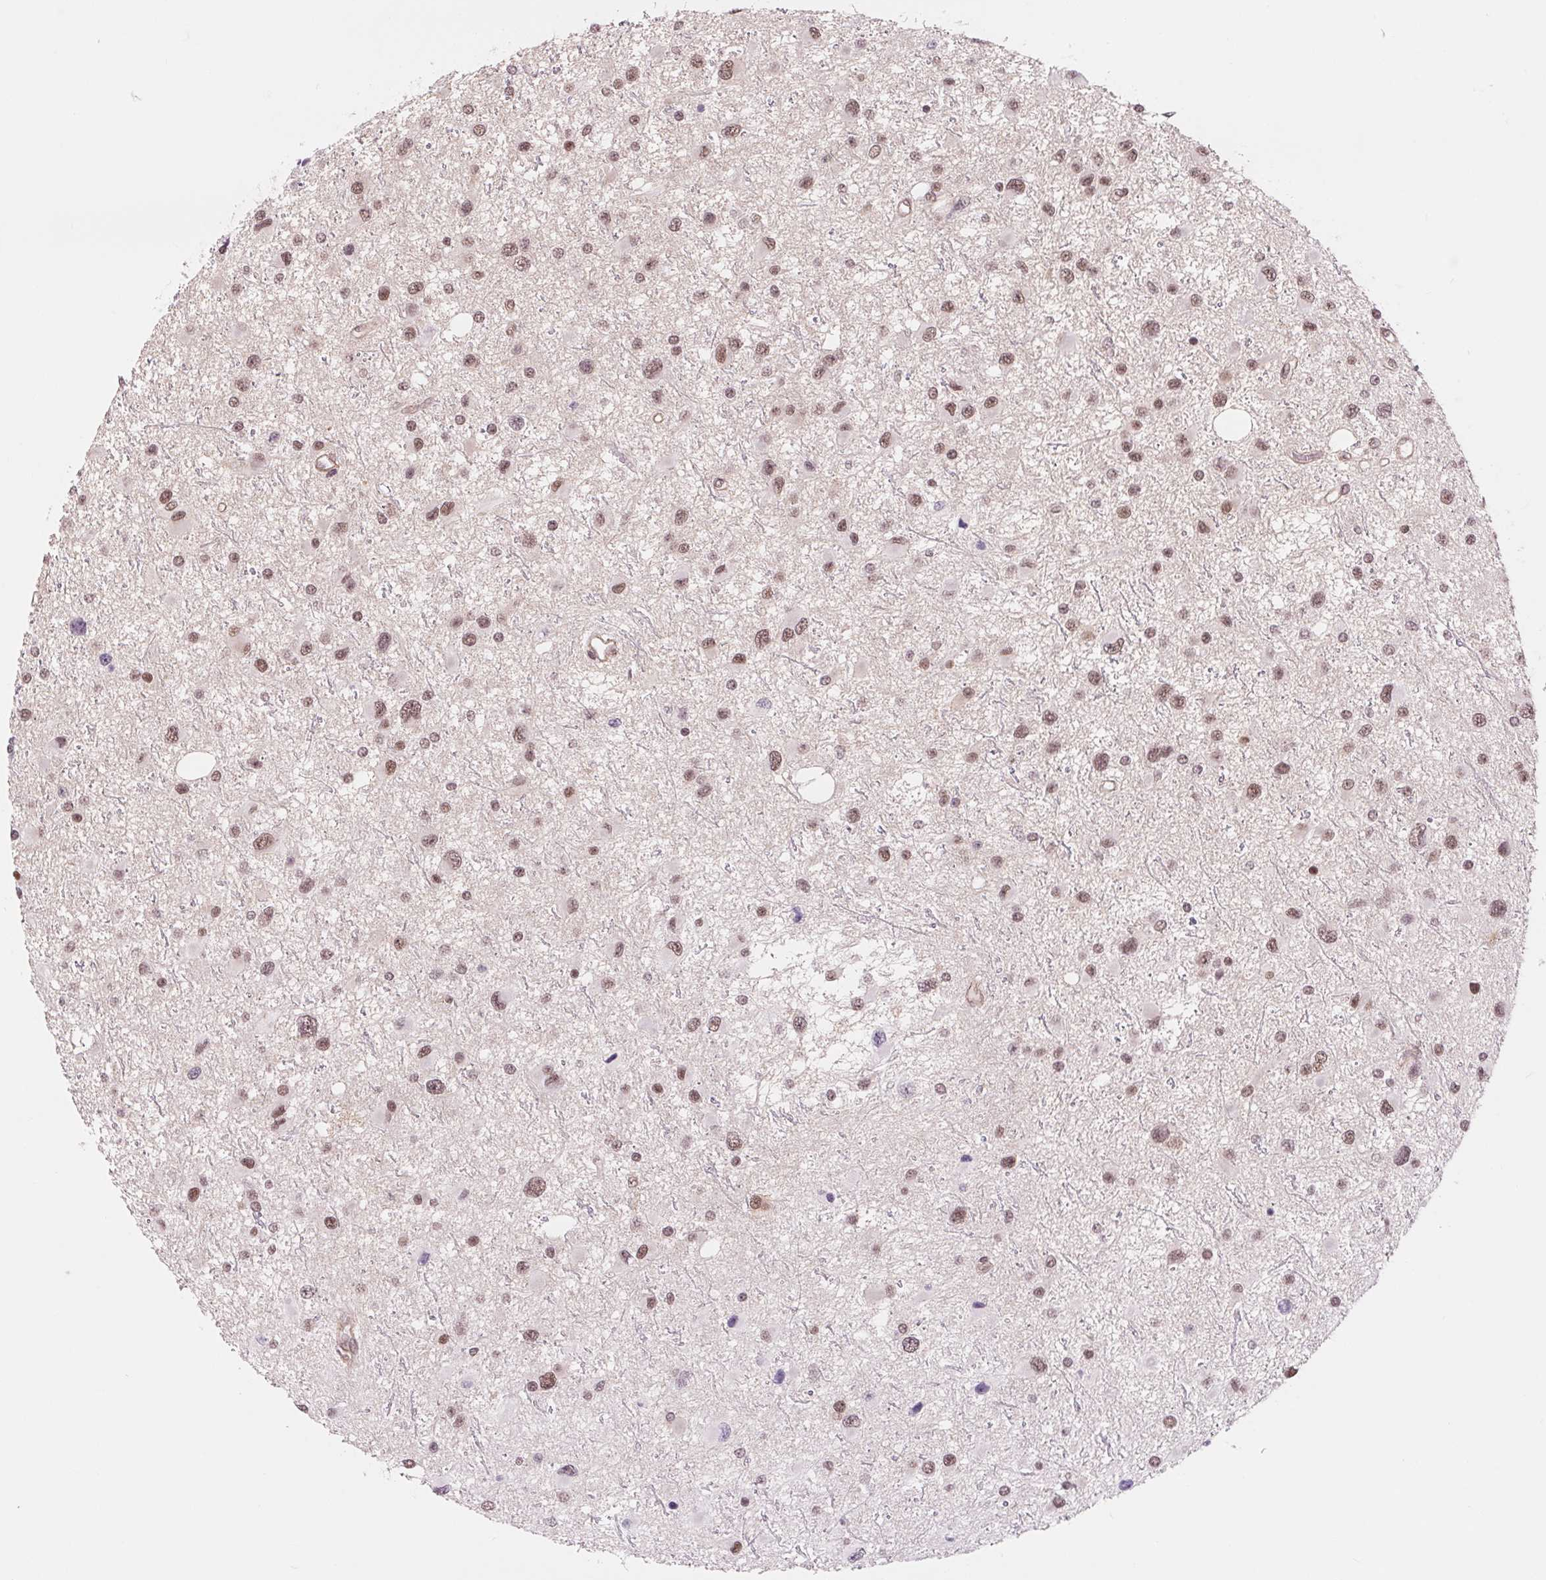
{"staining": {"intensity": "moderate", "quantity": ">75%", "location": "nuclear"}, "tissue": "glioma", "cell_type": "Tumor cells", "image_type": "cancer", "snomed": [{"axis": "morphology", "description": "Glioma, malignant, Low grade"}, {"axis": "topography", "description": "Brain"}], "caption": "Protein expression analysis of human malignant glioma (low-grade) reveals moderate nuclear expression in about >75% of tumor cells.", "gene": "BCAT1", "patient": {"sex": "female", "age": 32}}